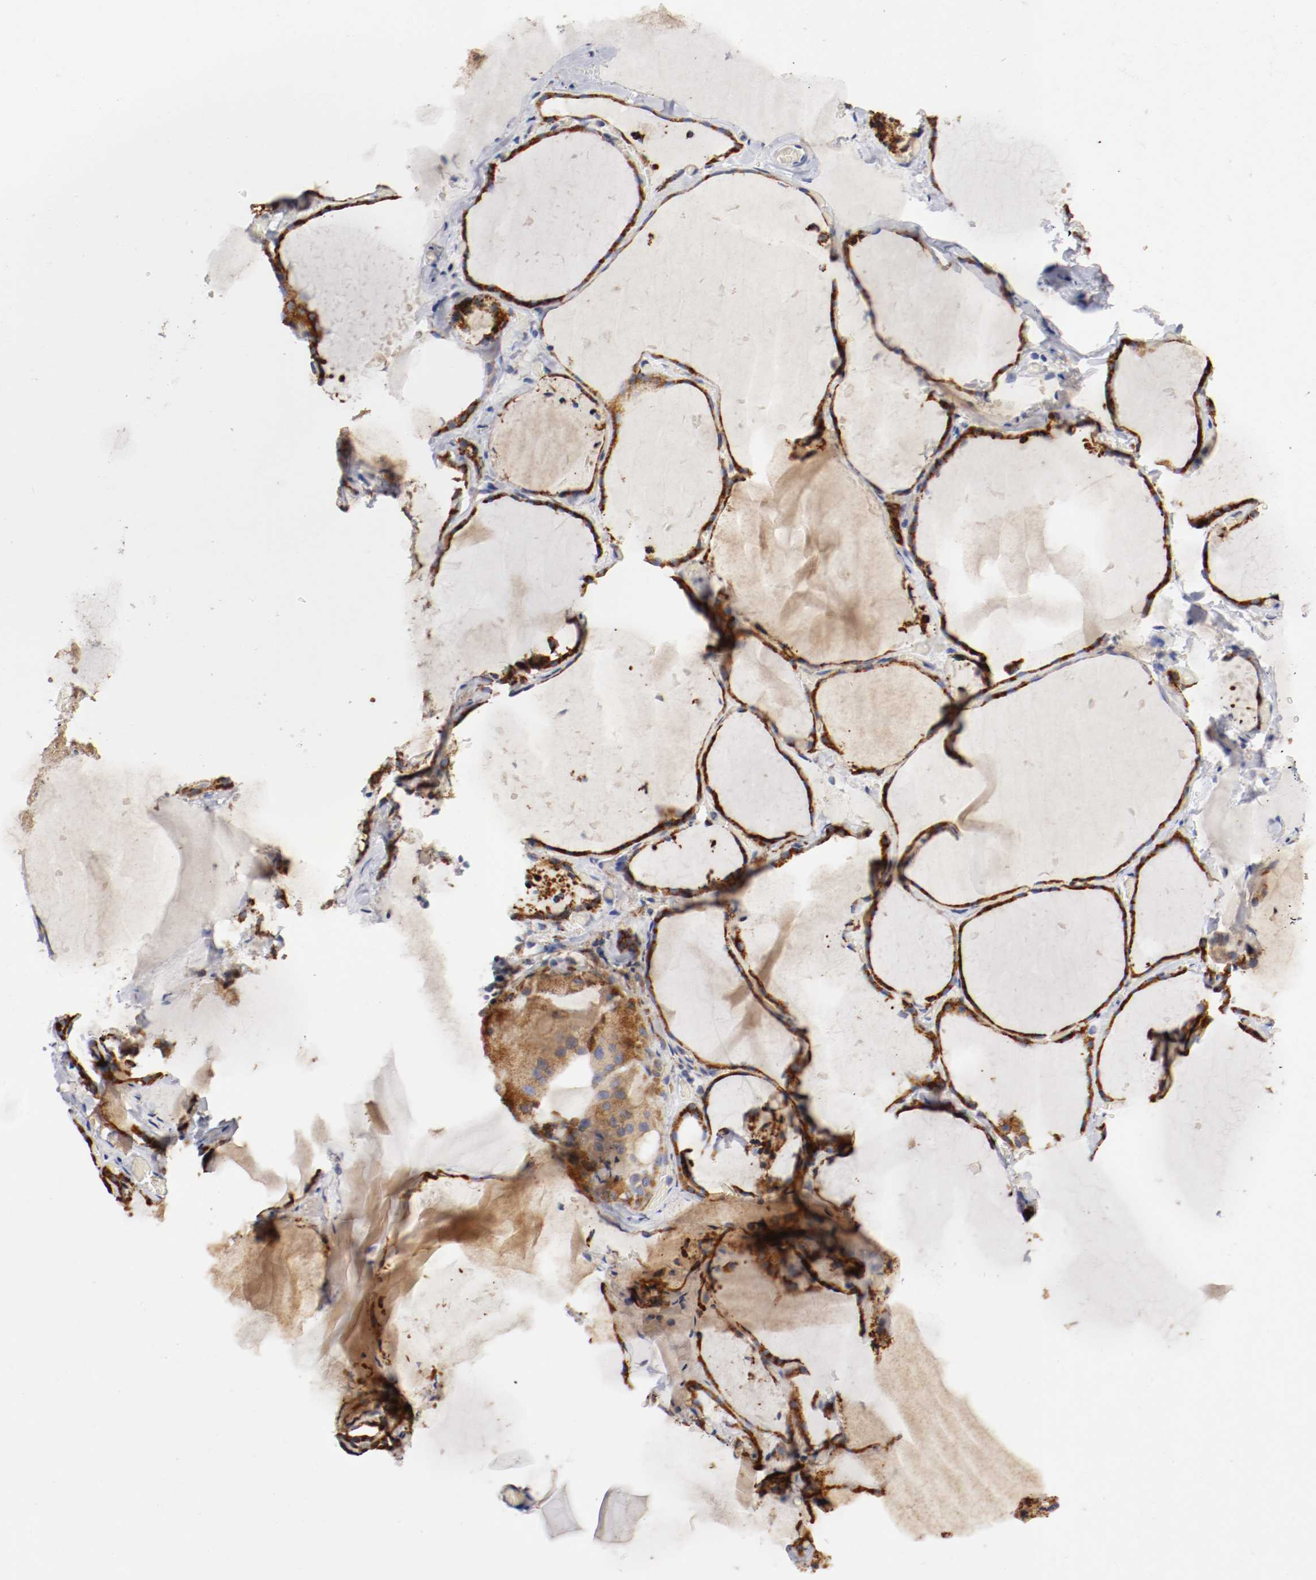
{"staining": {"intensity": "strong", "quantity": ">75%", "location": "cytoplasmic/membranous"}, "tissue": "thyroid gland", "cell_type": "Glandular cells", "image_type": "normal", "snomed": [{"axis": "morphology", "description": "Normal tissue, NOS"}, {"axis": "topography", "description": "Thyroid gland"}], "caption": "The immunohistochemical stain highlights strong cytoplasmic/membranous expression in glandular cells of unremarkable thyroid gland.", "gene": "TRAF2", "patient": {"sex": "female", "age": 22}}